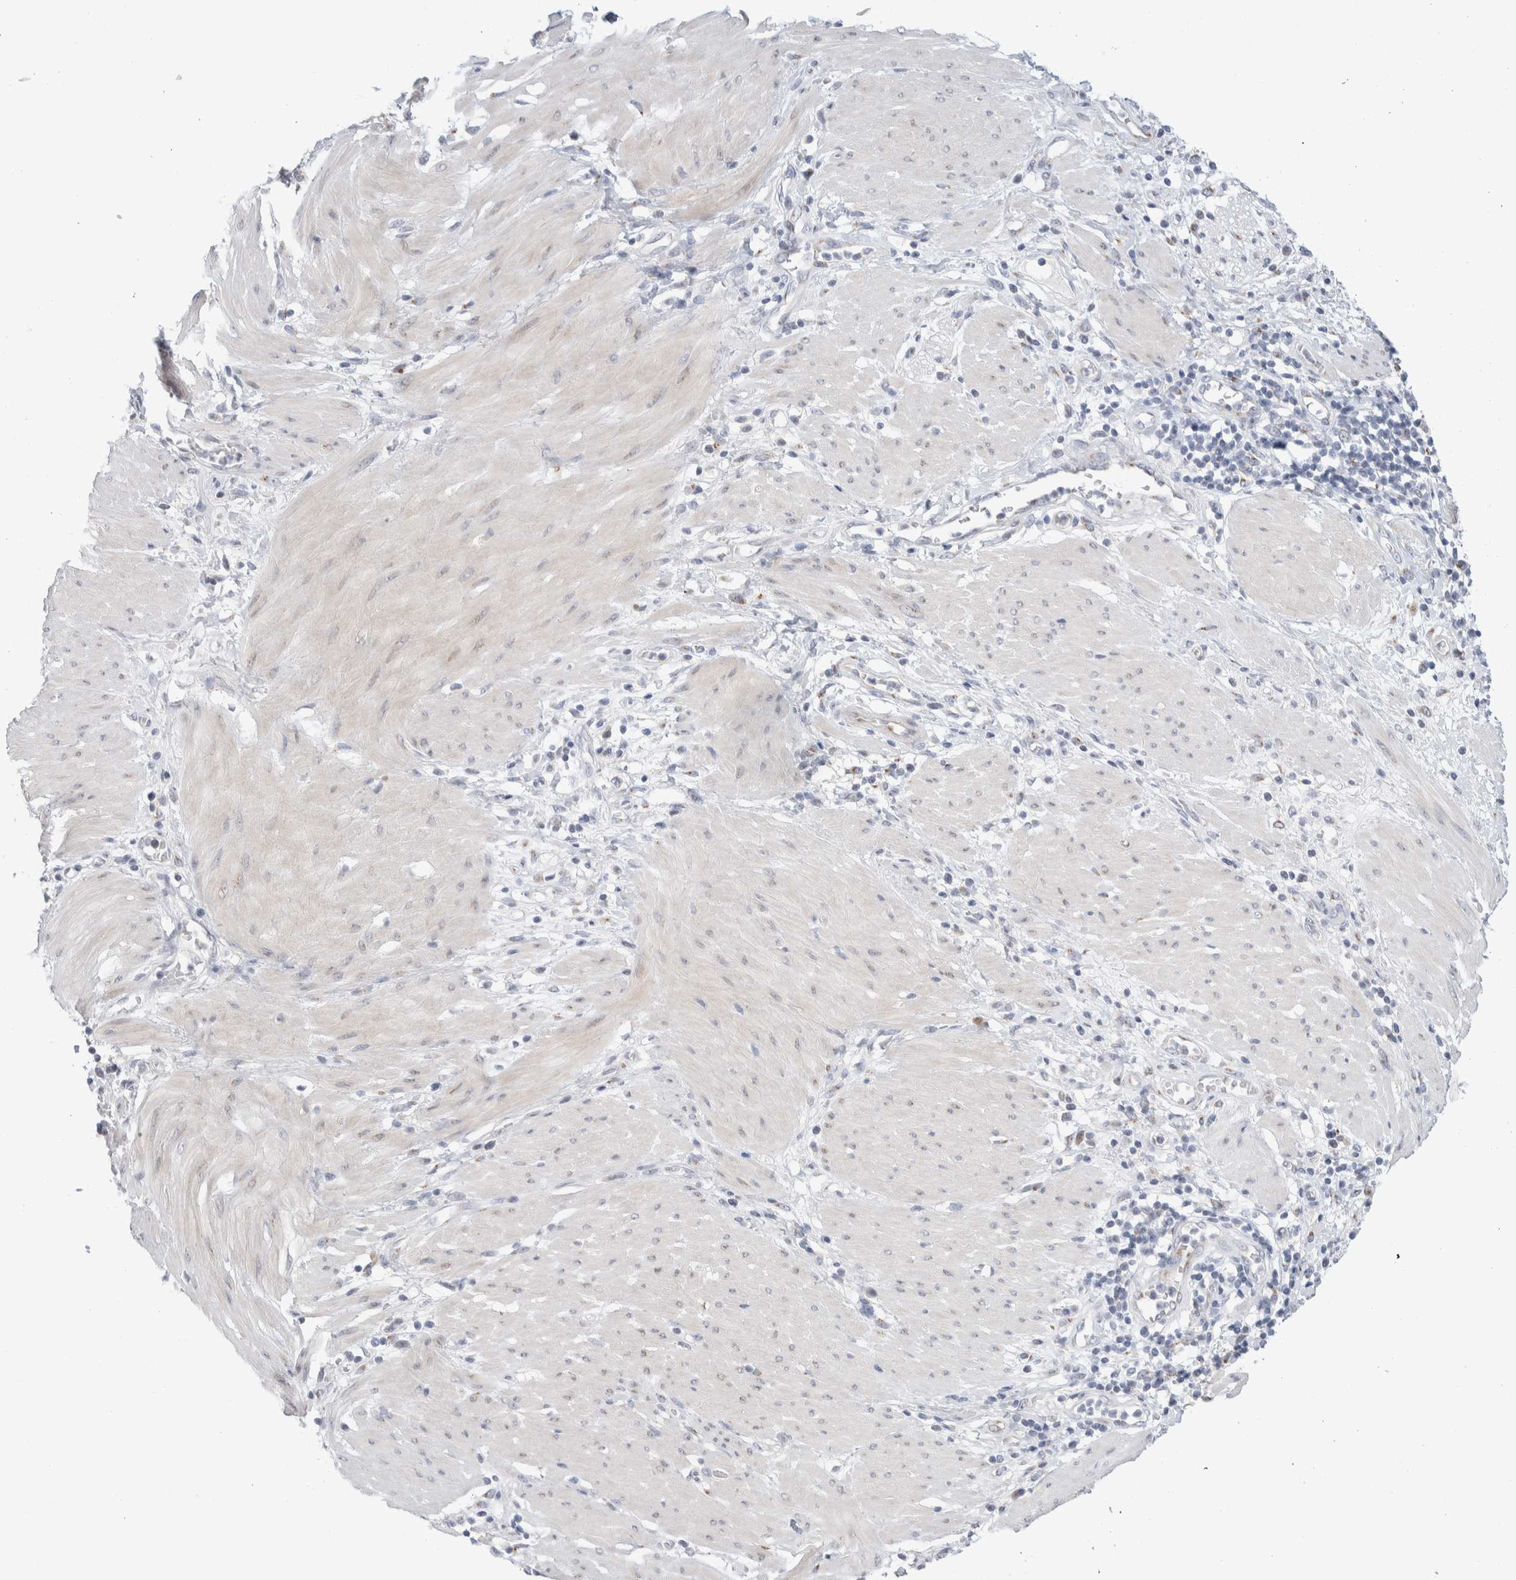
{"staining": {"intensity": "negative", "quantity": "none", "location": "none"}, "tissue": "stomach cancer", "cell_type": "Tumor cells", "image_type": "cancer", "snomed": [{"axis": "morphology", "description": "Adenocarcinoma, NOS"}, {"axis": "topography", "description": "Stomach"}, {"axis": "topography", "description": "Stomach, lower"}], "caption": "DAB immunohistochemical staining of human stomach cancer displays no significant staining in tumor cells. The staining was performed using DAB (3,3'-diaminobenzidine) to visualize the protein expression in brown, while the nuclei were stained in blue with hematoxylin (Magnification: 20x).", "gene": "C1orf112", "patient": {"sex": "female", "age": 48}}